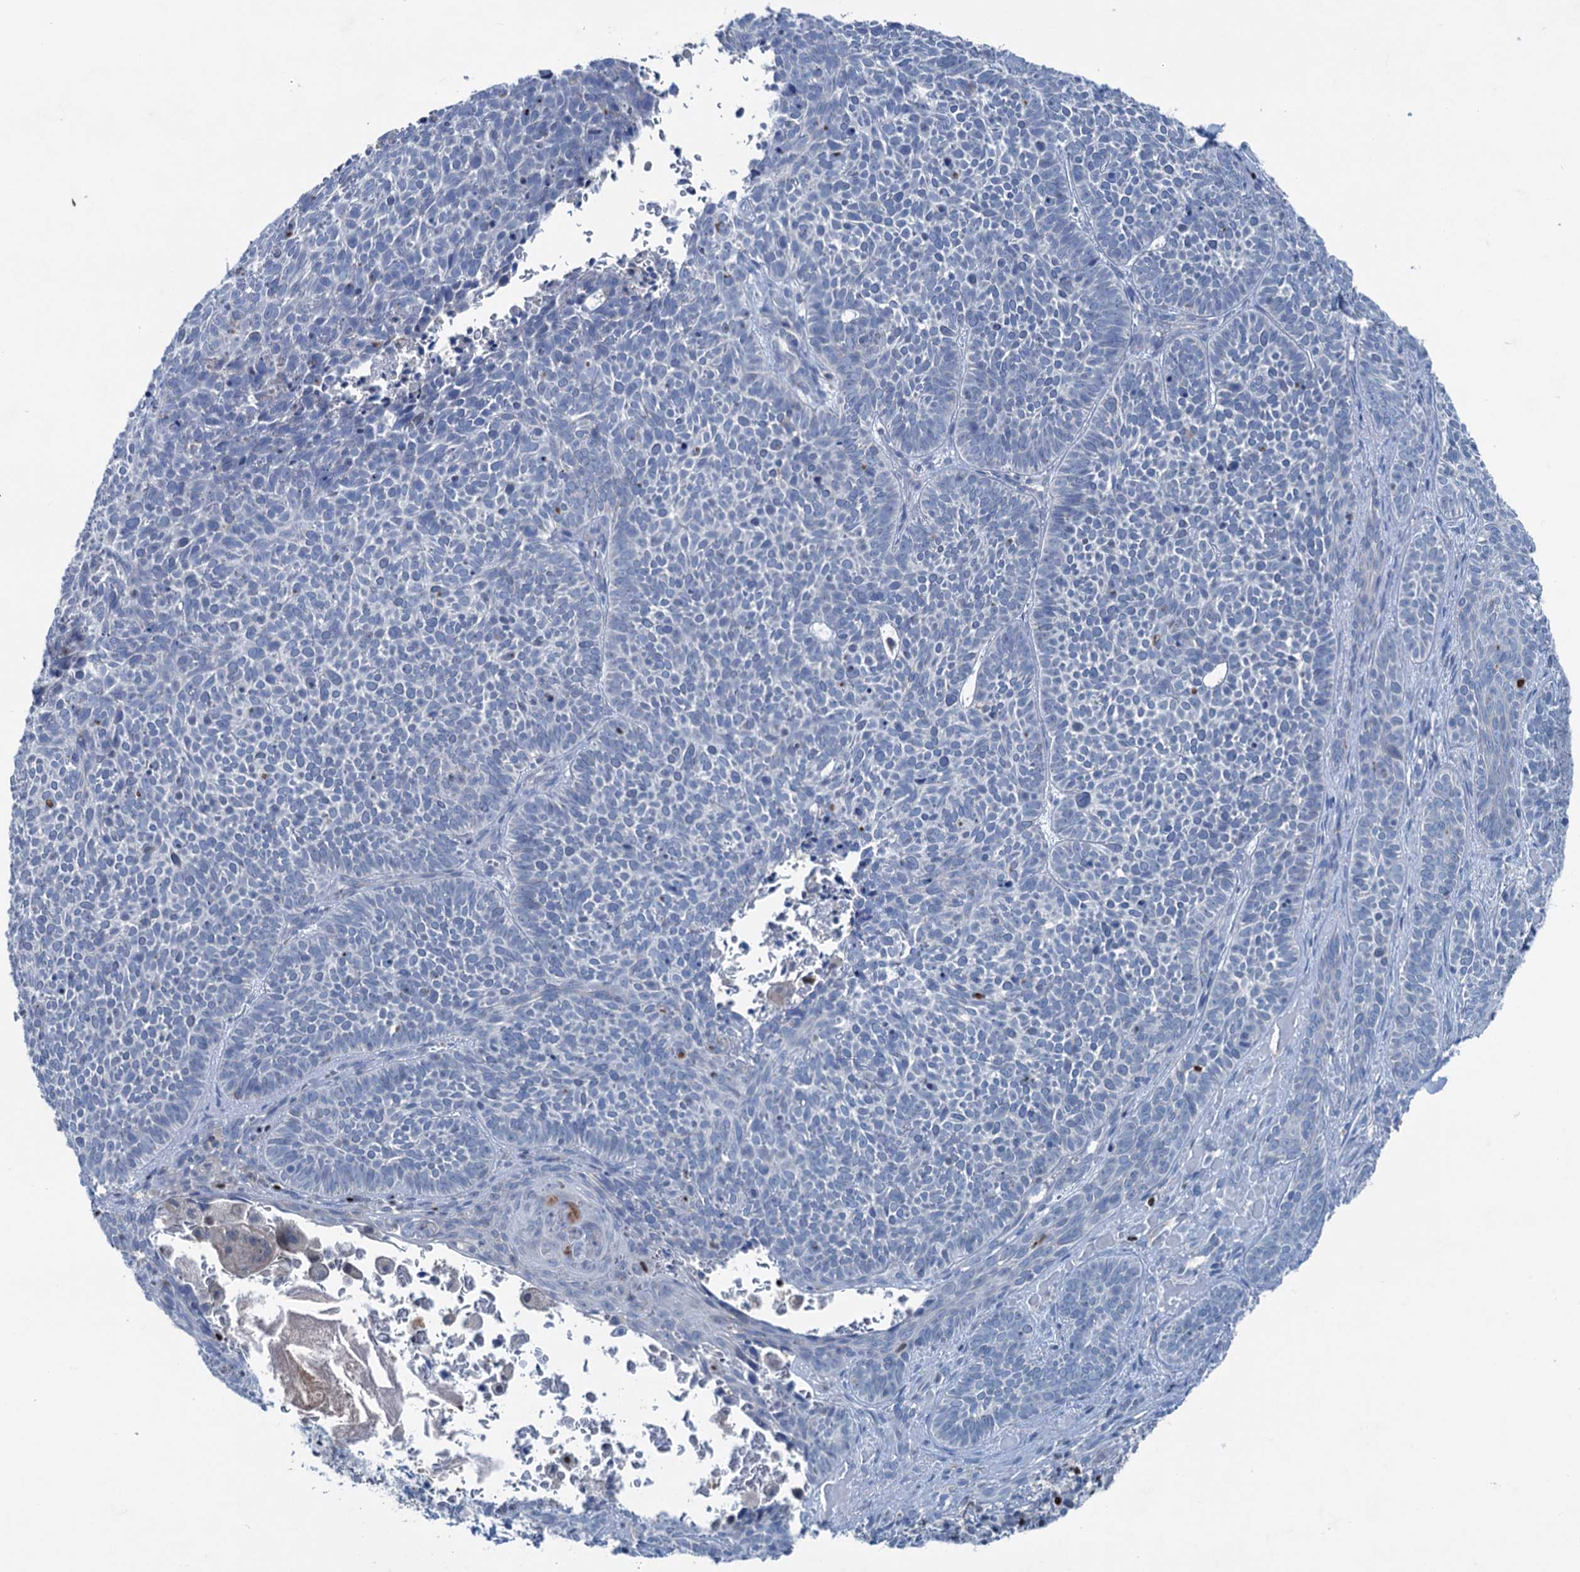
{"staining": {"intensity": "negative", "quantity": "none", "location": "none"}, "tissue": "skin cancer", "cell_type": "Tumor cells", "image_type": "cancer", "snomed": [{"axis": "morphology", "description": "Basal cell carcinoma"}, {"axis": "topography", "description": "Skin"}], "caption": "Tumor cells show no significant protein staining in skin cancer (basal cell carcinoma).", "gene": "ELP4", "patient": {"sex": "male", "age": 85}}